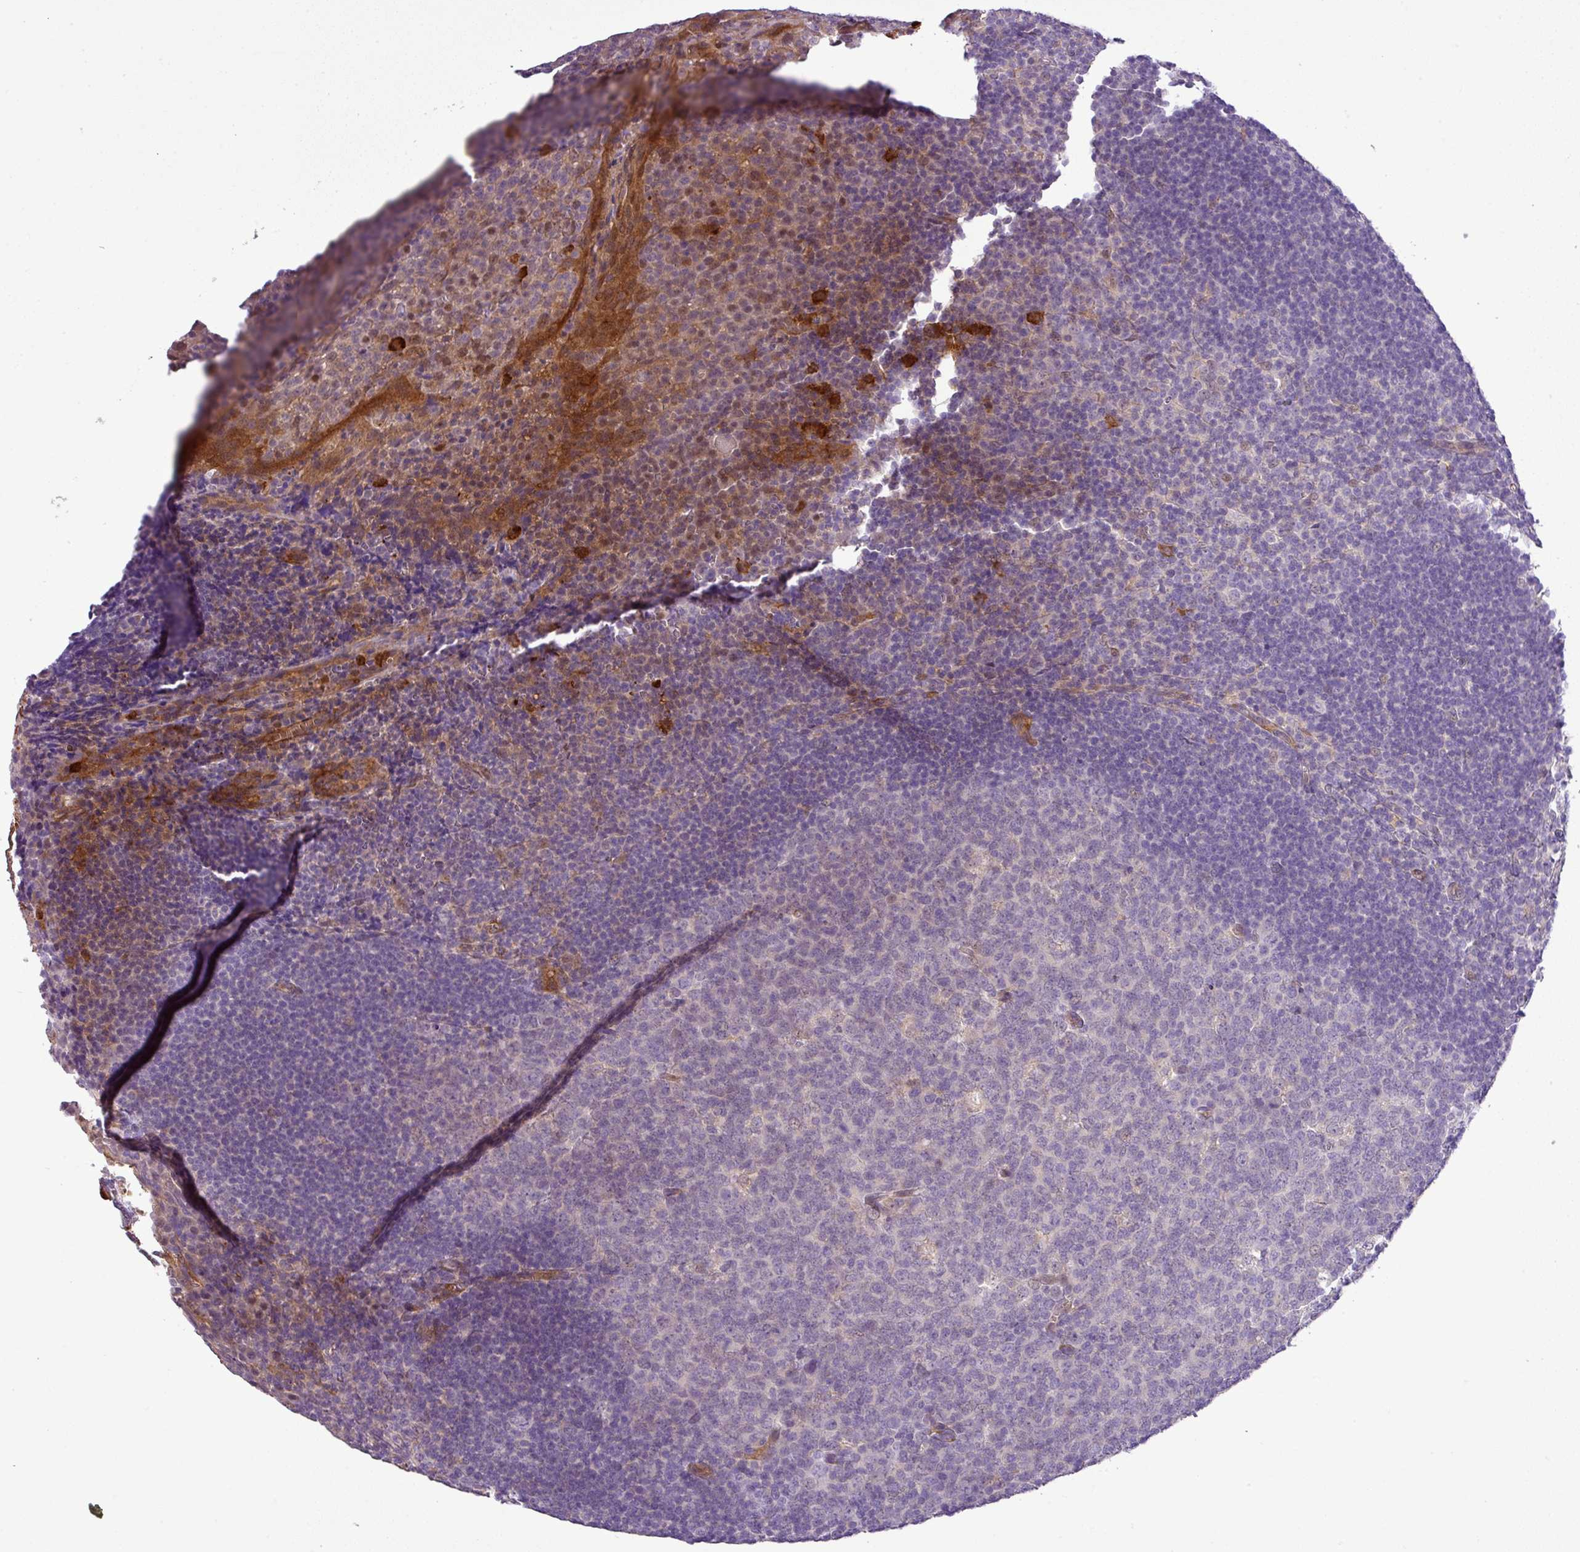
{"staining": {"intensity": "negative", "quantity": "none", "location": "none"}, "tissue": "tonsil", "cell_type": "Germinal center cells", "image_type": "normal", "snomed": [{"axis": "morphology", "description": "Normal tissue, NOS"}, {"axis": "topography", "description": "Tonsil"}], "caption": "Immunohistochemistry (IHC) micrograph of benign tonsil: human tonsil stained with DAB (3,3'-diaminobenzidine) reveals no significant protein positivity in germinal center cells.", "gene": "NBEAL2", "patient": {"sex": "male", "age": 27}}